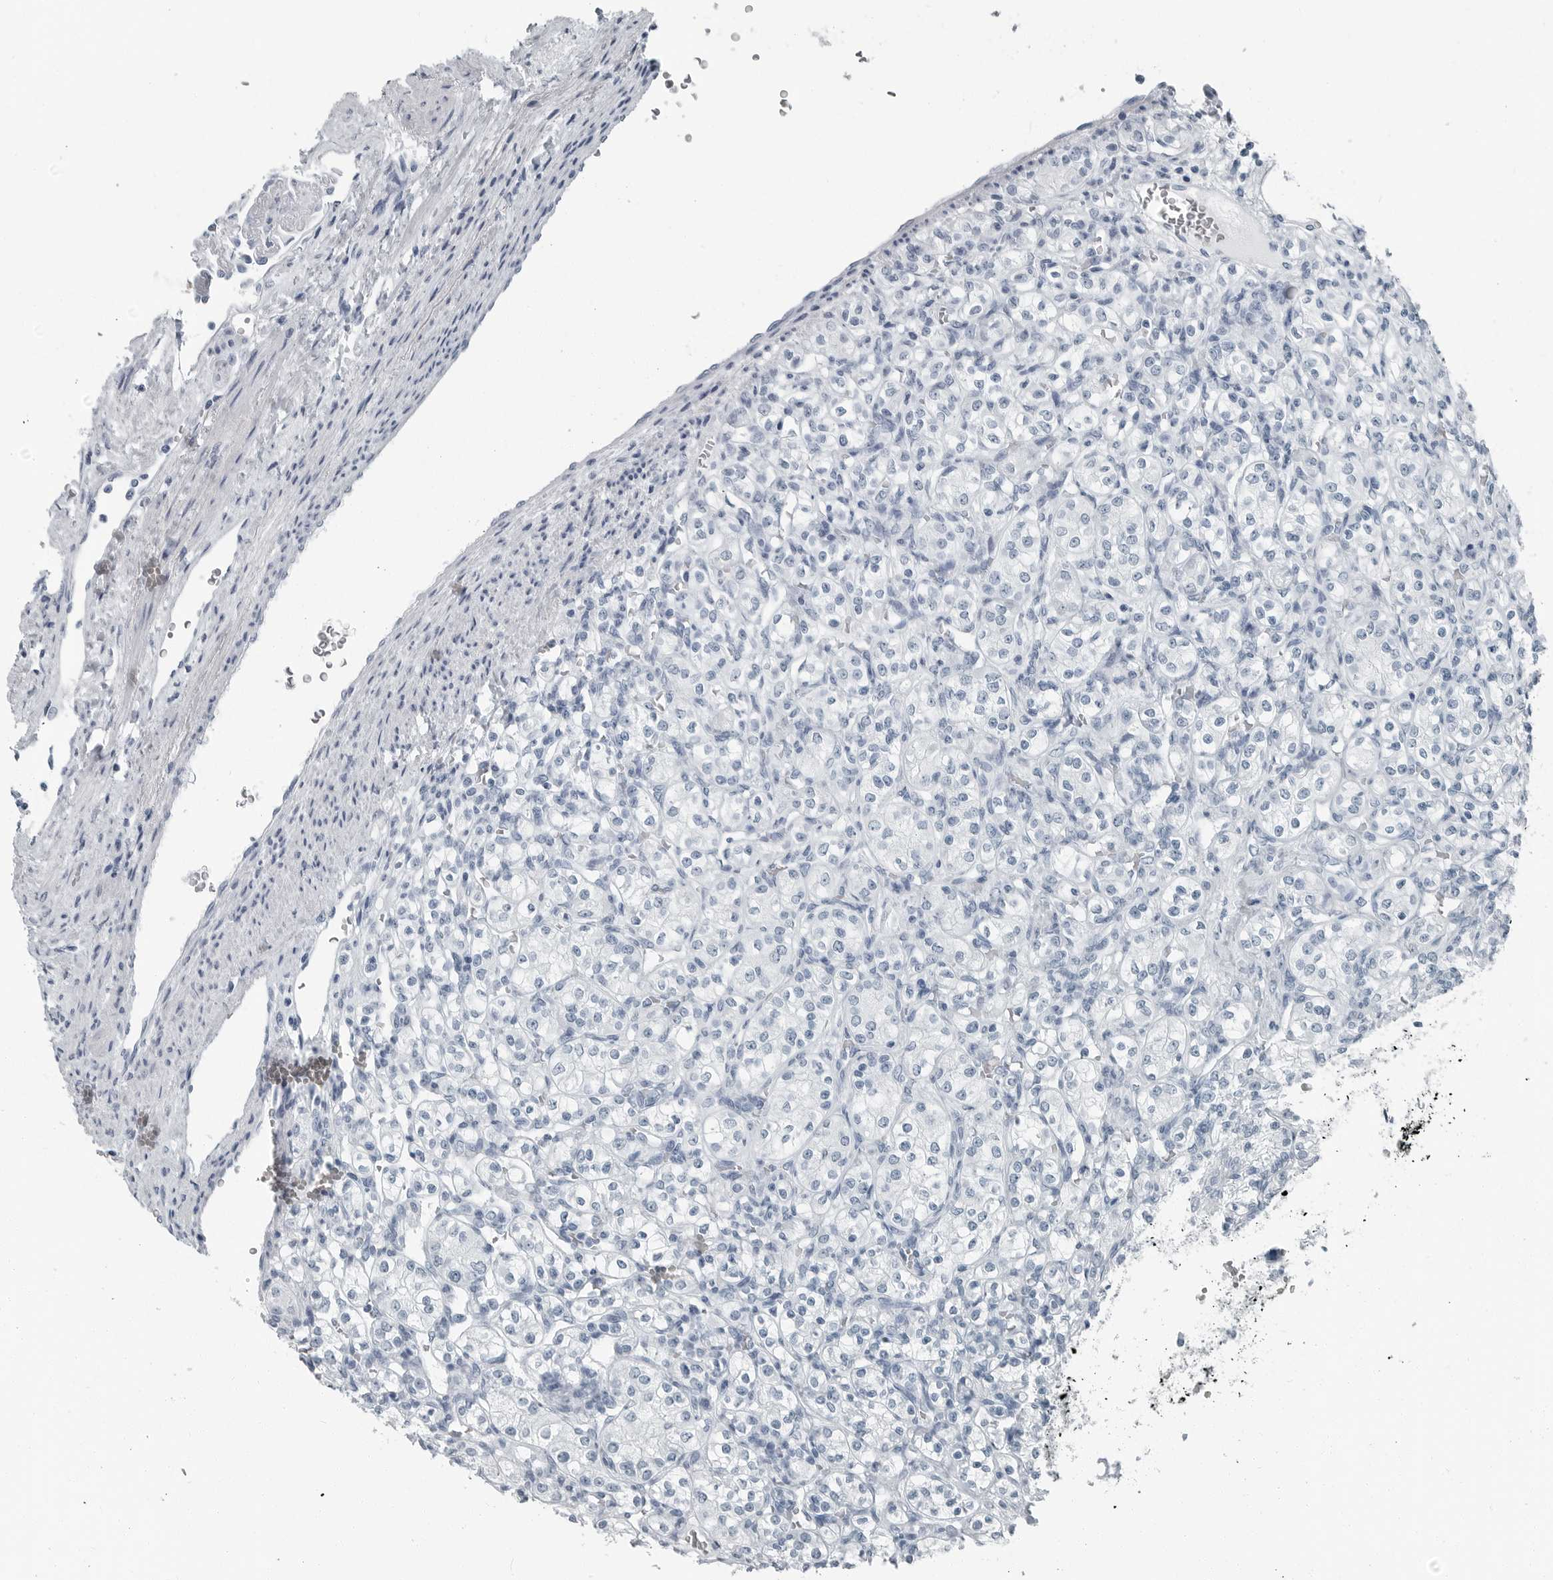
{"staining": {"intensity": "negative", "quantity": "none", "location": "none"}, "tissue": "renal cancer", "cell_type": "Tumor cells", "image_type": "cancer", "snomed": [{"axis": "morphology", "description": "Adenocarcinoma, NOS"}, {"axis": "topography", "description": "Kidney"}], "caption": "The histopathology image demonstrates no staining of tumor cells in renal adenocarcinoma. Brightfield microscopy of immunohistochemistry (IHC) stained with DAB (brown) and hematoxylin (blue), captured at high magnification.", "gene": "FABP6", "patient": {"sex": "male", "age": 77}}